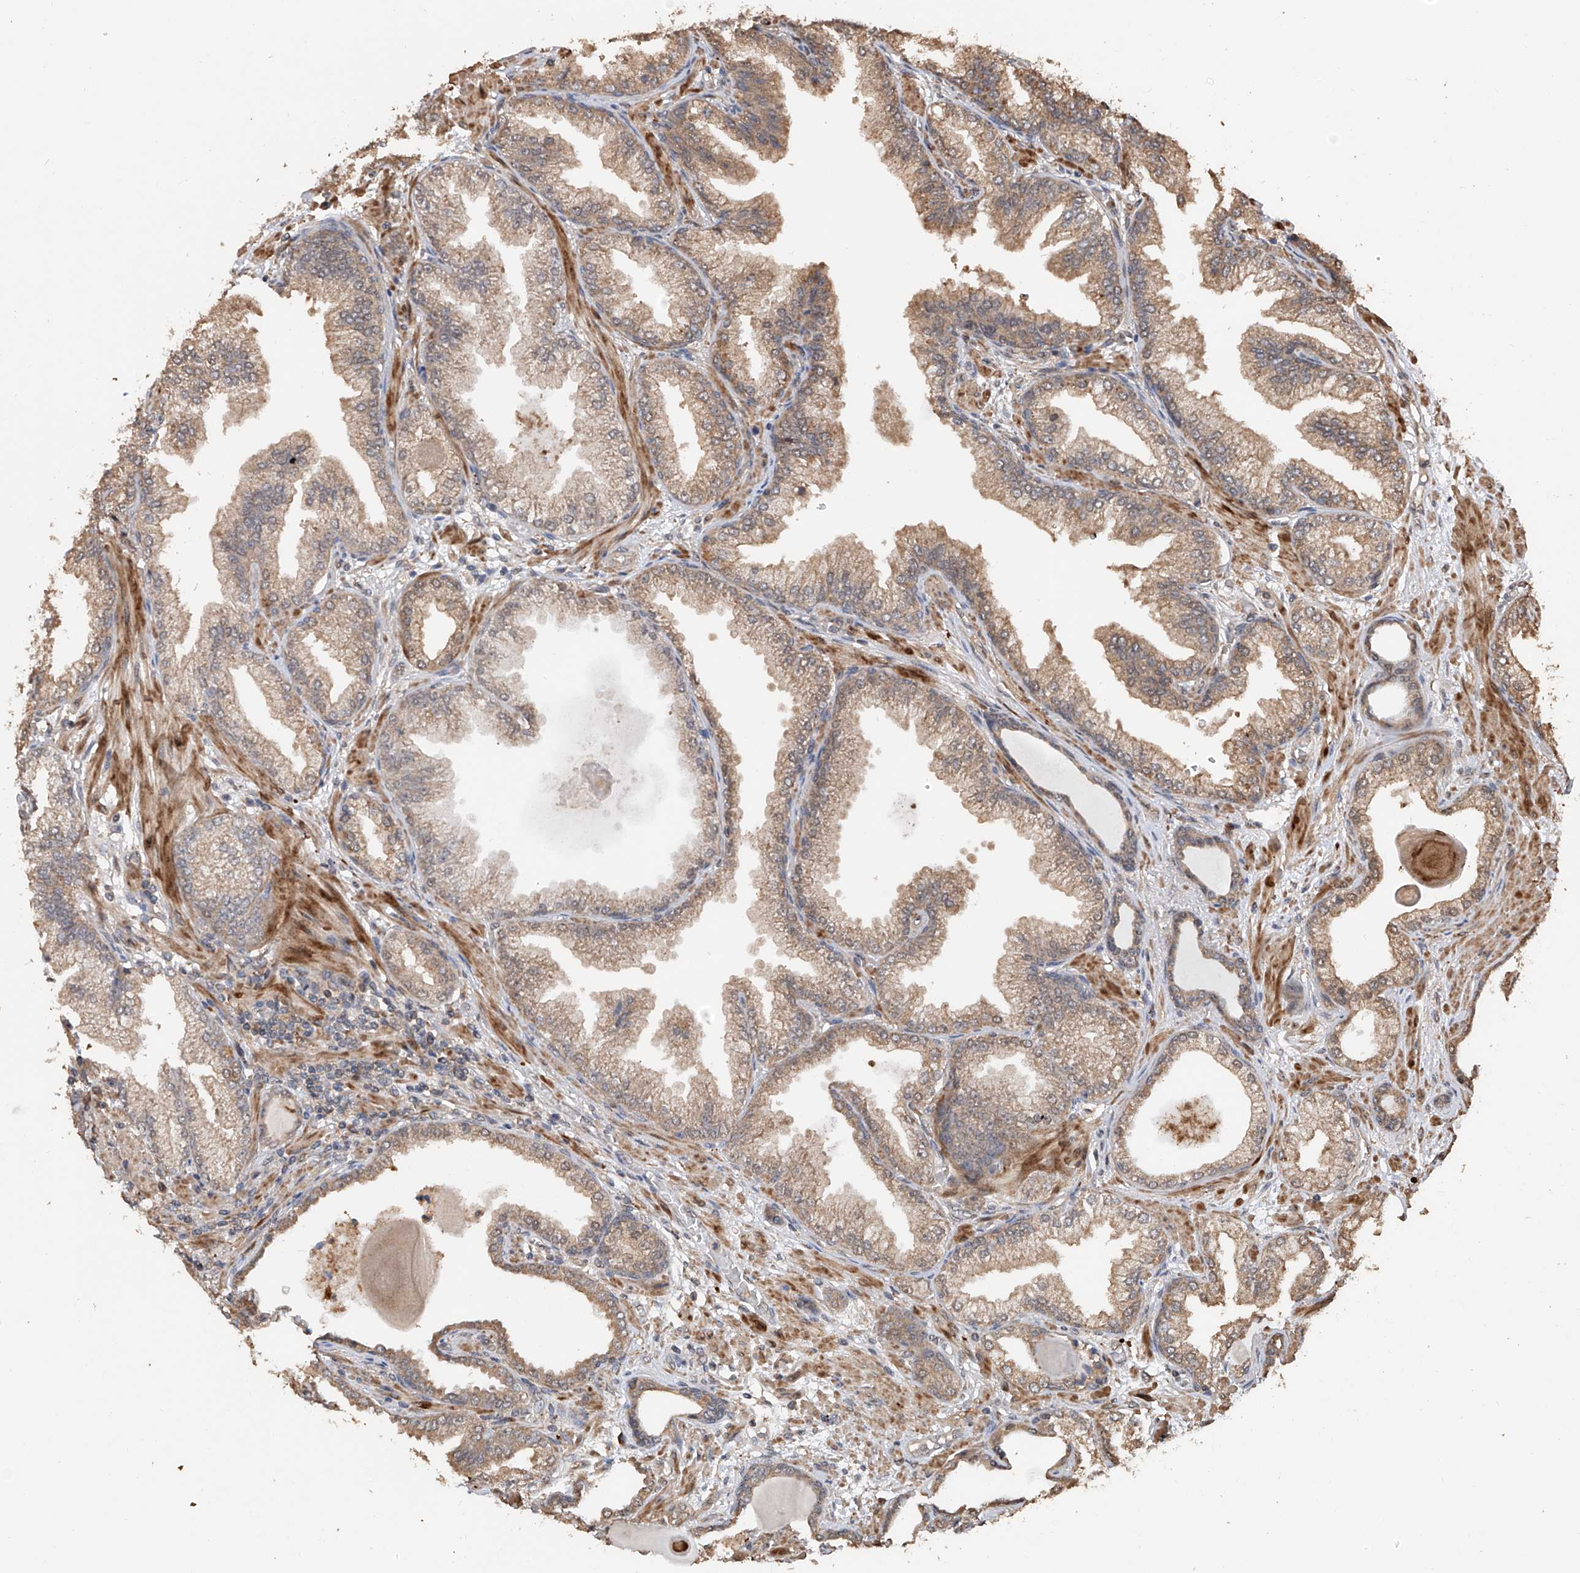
{"staining": {"intensity": "moderate", "quantity": ">75%", "location": "cytoplasmic/membranous"}, "tissue": "prostate cancer", "cell_type": "Tumor cells", "image_type": "cancer", "snomed": [{"axis": "morphology", "description": "Adenocarcinoma, High grade"}, {"axis": "topography", "description": "Prostate"}], "caption": "The histopathology image shows a brown stain indicating the presence of a protein in the cytoplasmic/membranous of tumor cells in prostate adenocarcinoma (high-grade). (DAB = brown stain, brightfield microscopy at high magnification).", "gene": "FAM135A", "patient": {"sex": "male", "age": 71}}